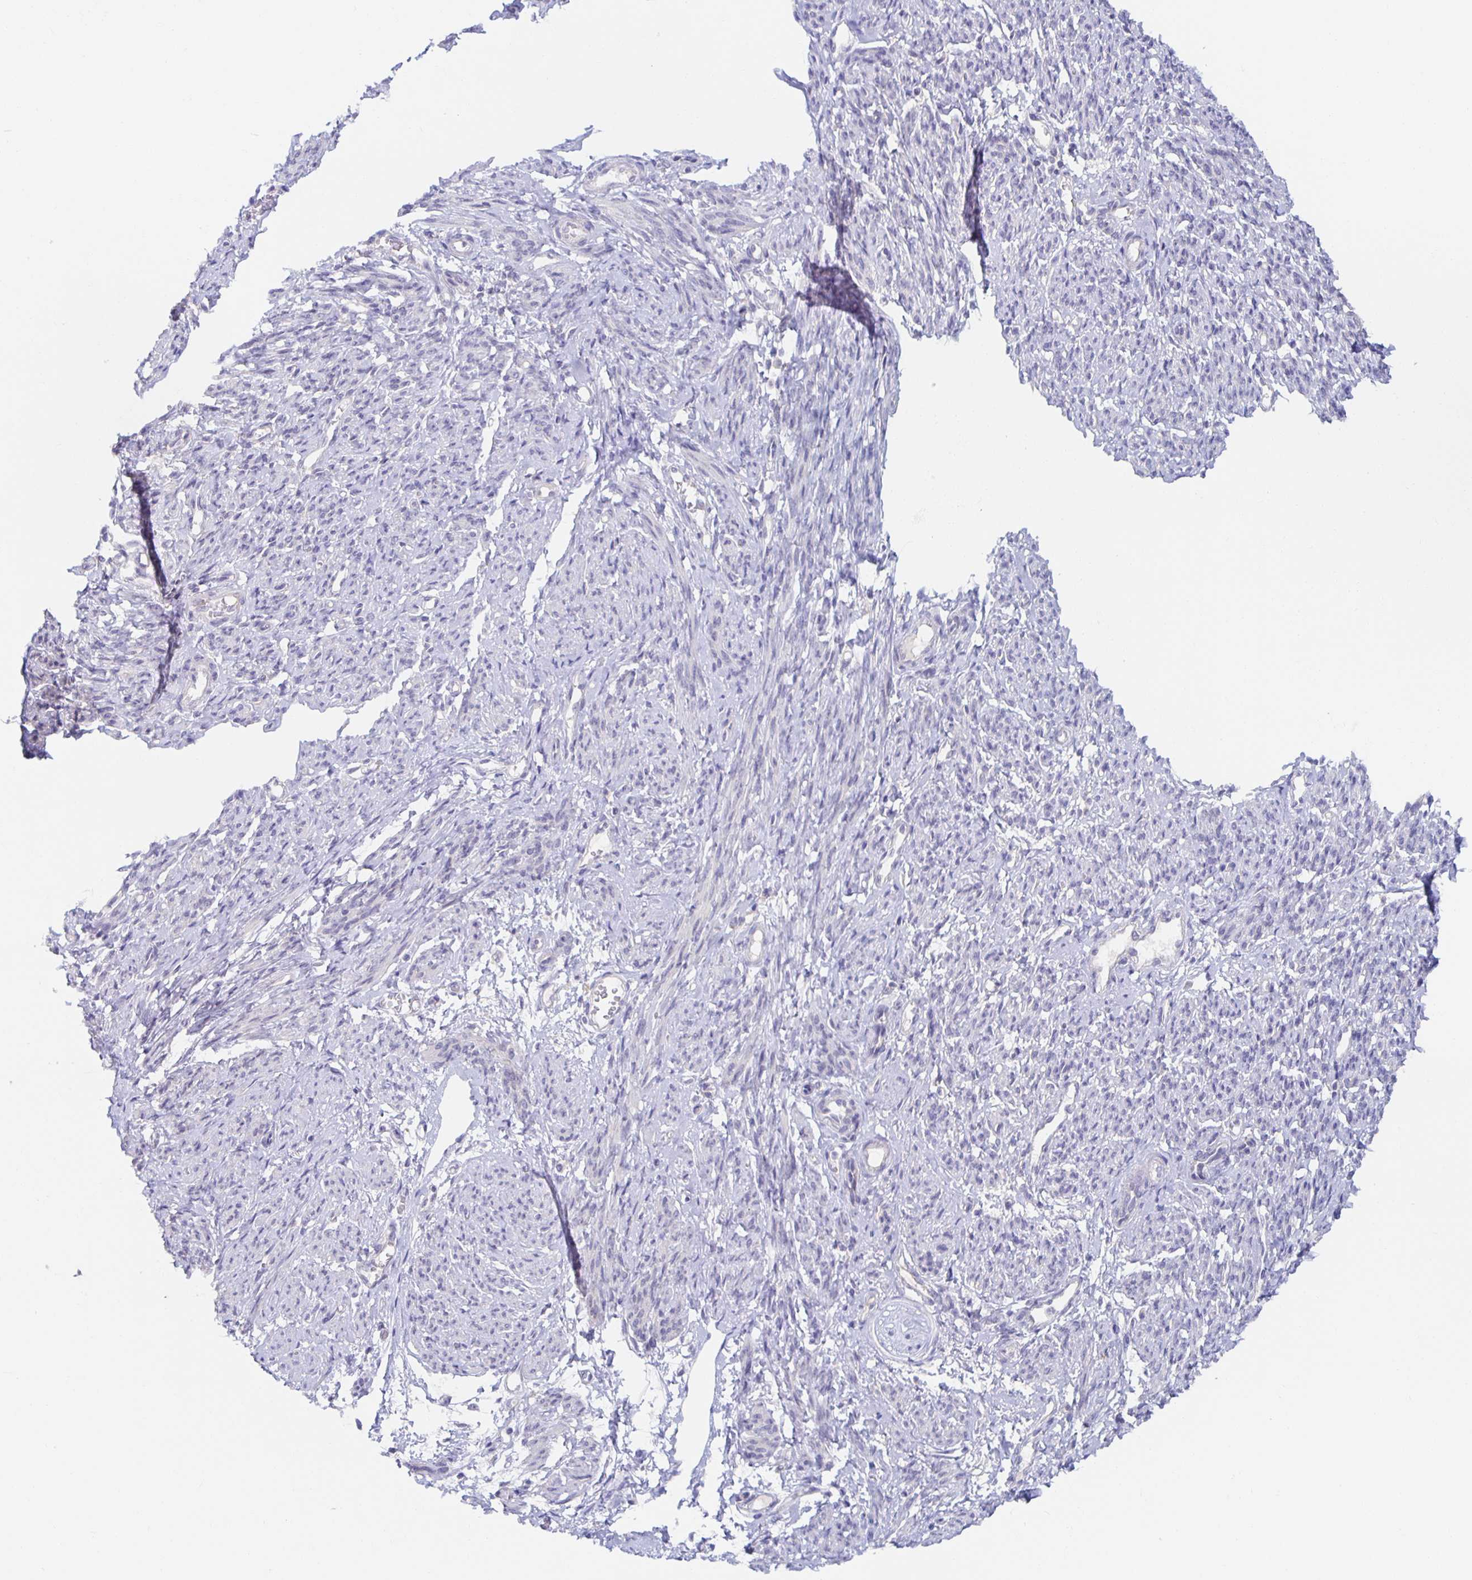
{"staining": {"intensity": "negative", "quantity": "none", "location": "none"}, "tissue": "smooth muscle", "cell_type": "Smooth muscle cells", "image_type": "normal", "snomed": [{"axis": "morphology", "description": "Normal tissue, NOS"}, {"axis": "topography", "description": "Smooth muscle"}], "caption": "Protein analysis of normal smooth muscle displays no significant staining in smooth muscle cells. Nuclei are stained in blue.", "gene": "BAD", "patient": {"sex": "female", "age": 65}}